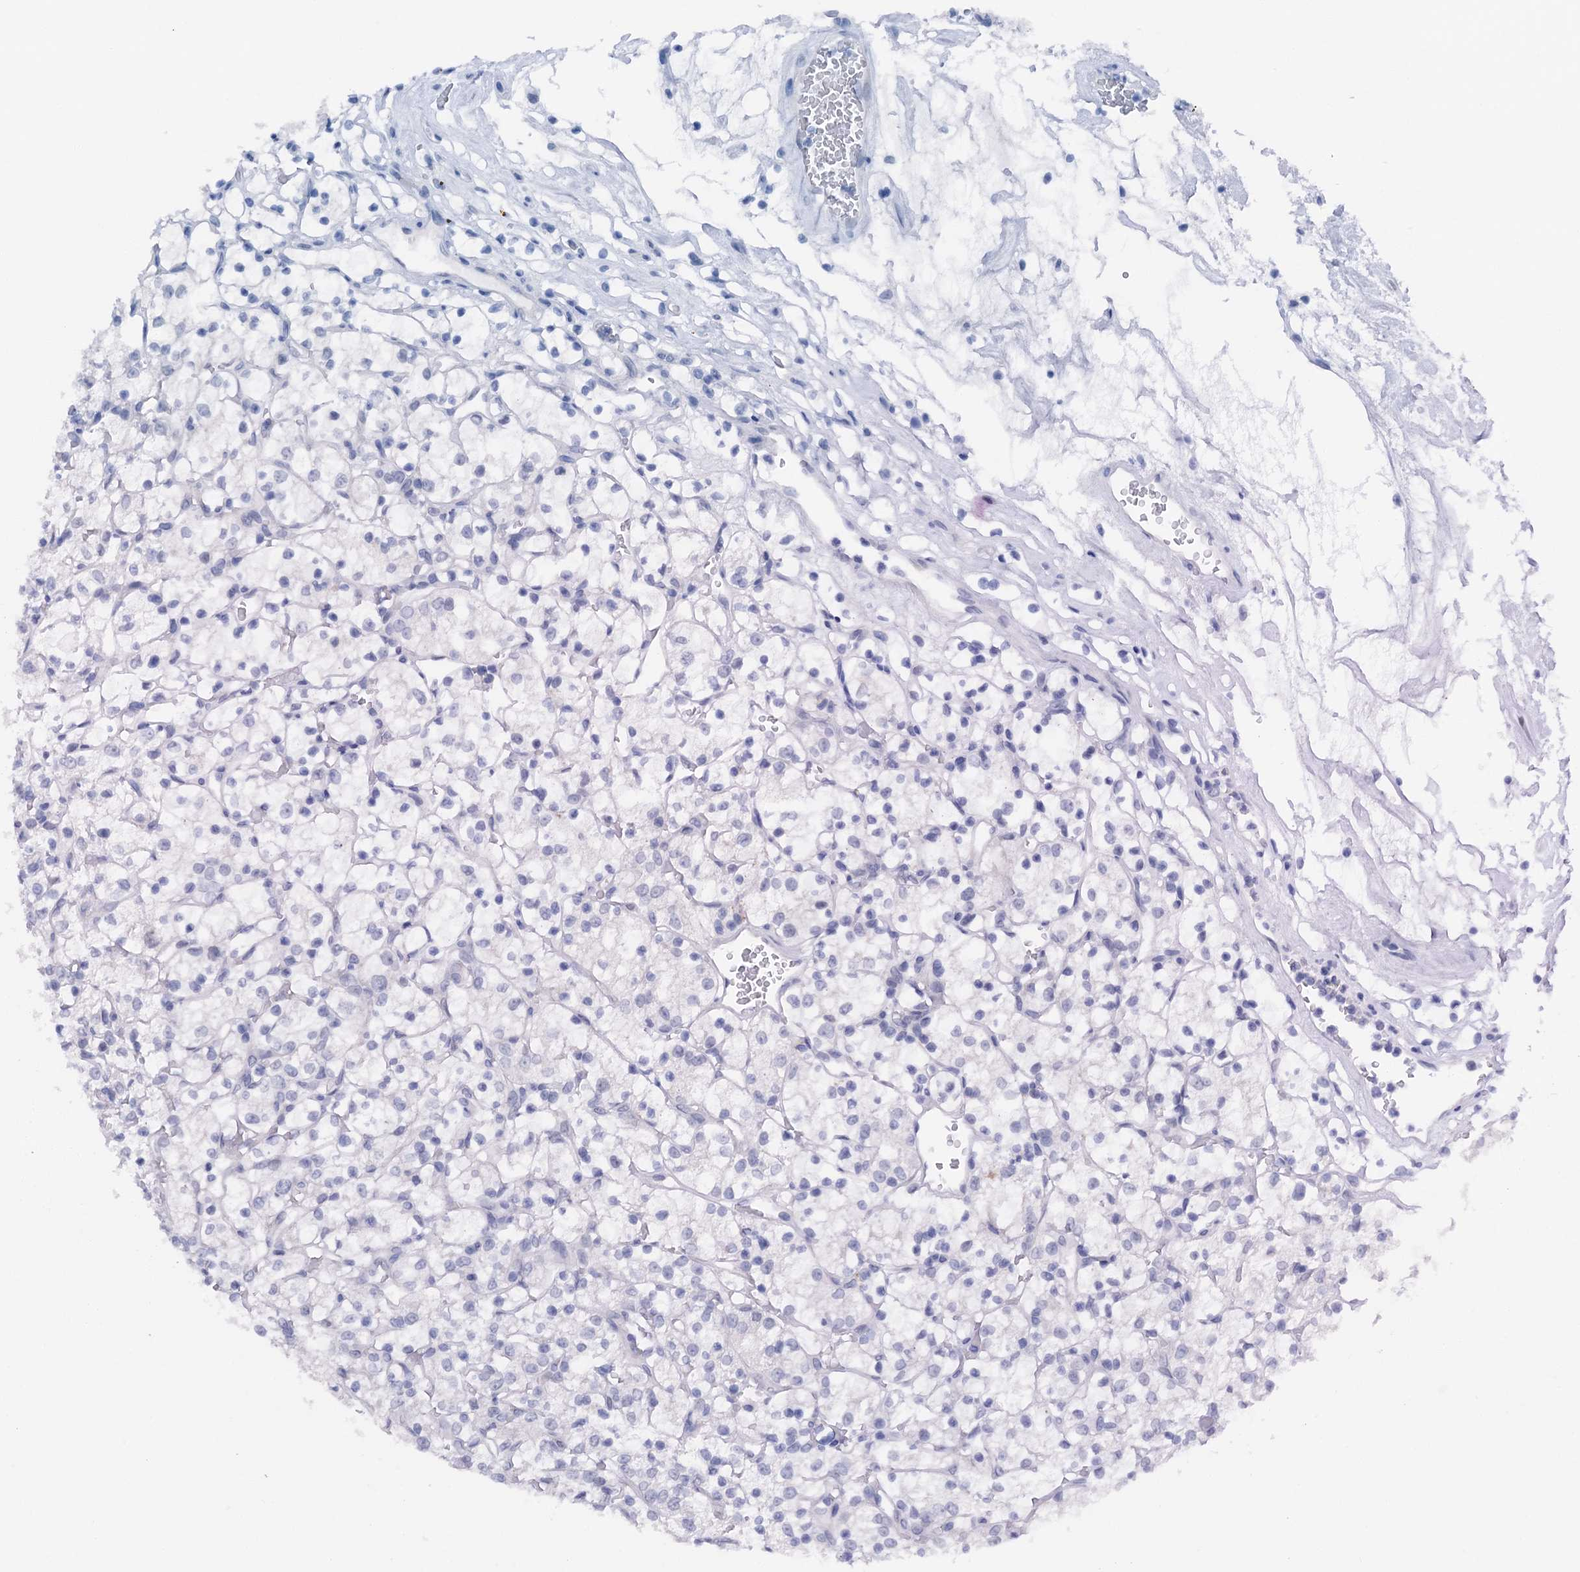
{"staining": {"intensity": "negative", "quantity": "none", "location": "none"}, "tissue": "renal cancer", "cell_type": "Tumor cells", "image_type": "cancer", "snomed": [{"axis": "morphology", "description": "Adenocarcinoma, NOS"}, {"axis": "topography", "description": "Kidney"}], "caption": "Tumor cells are negative for brown protein staining in renal adenocarcinoma. (Stains: DAB (3,3'-diaminobenzidine) IHC with hematoxylin counter stain, Microscopy: brightfield microscopy at high magnification).", "gene": "CBLN3", "patient": {"sex": "female", "age": 69}}